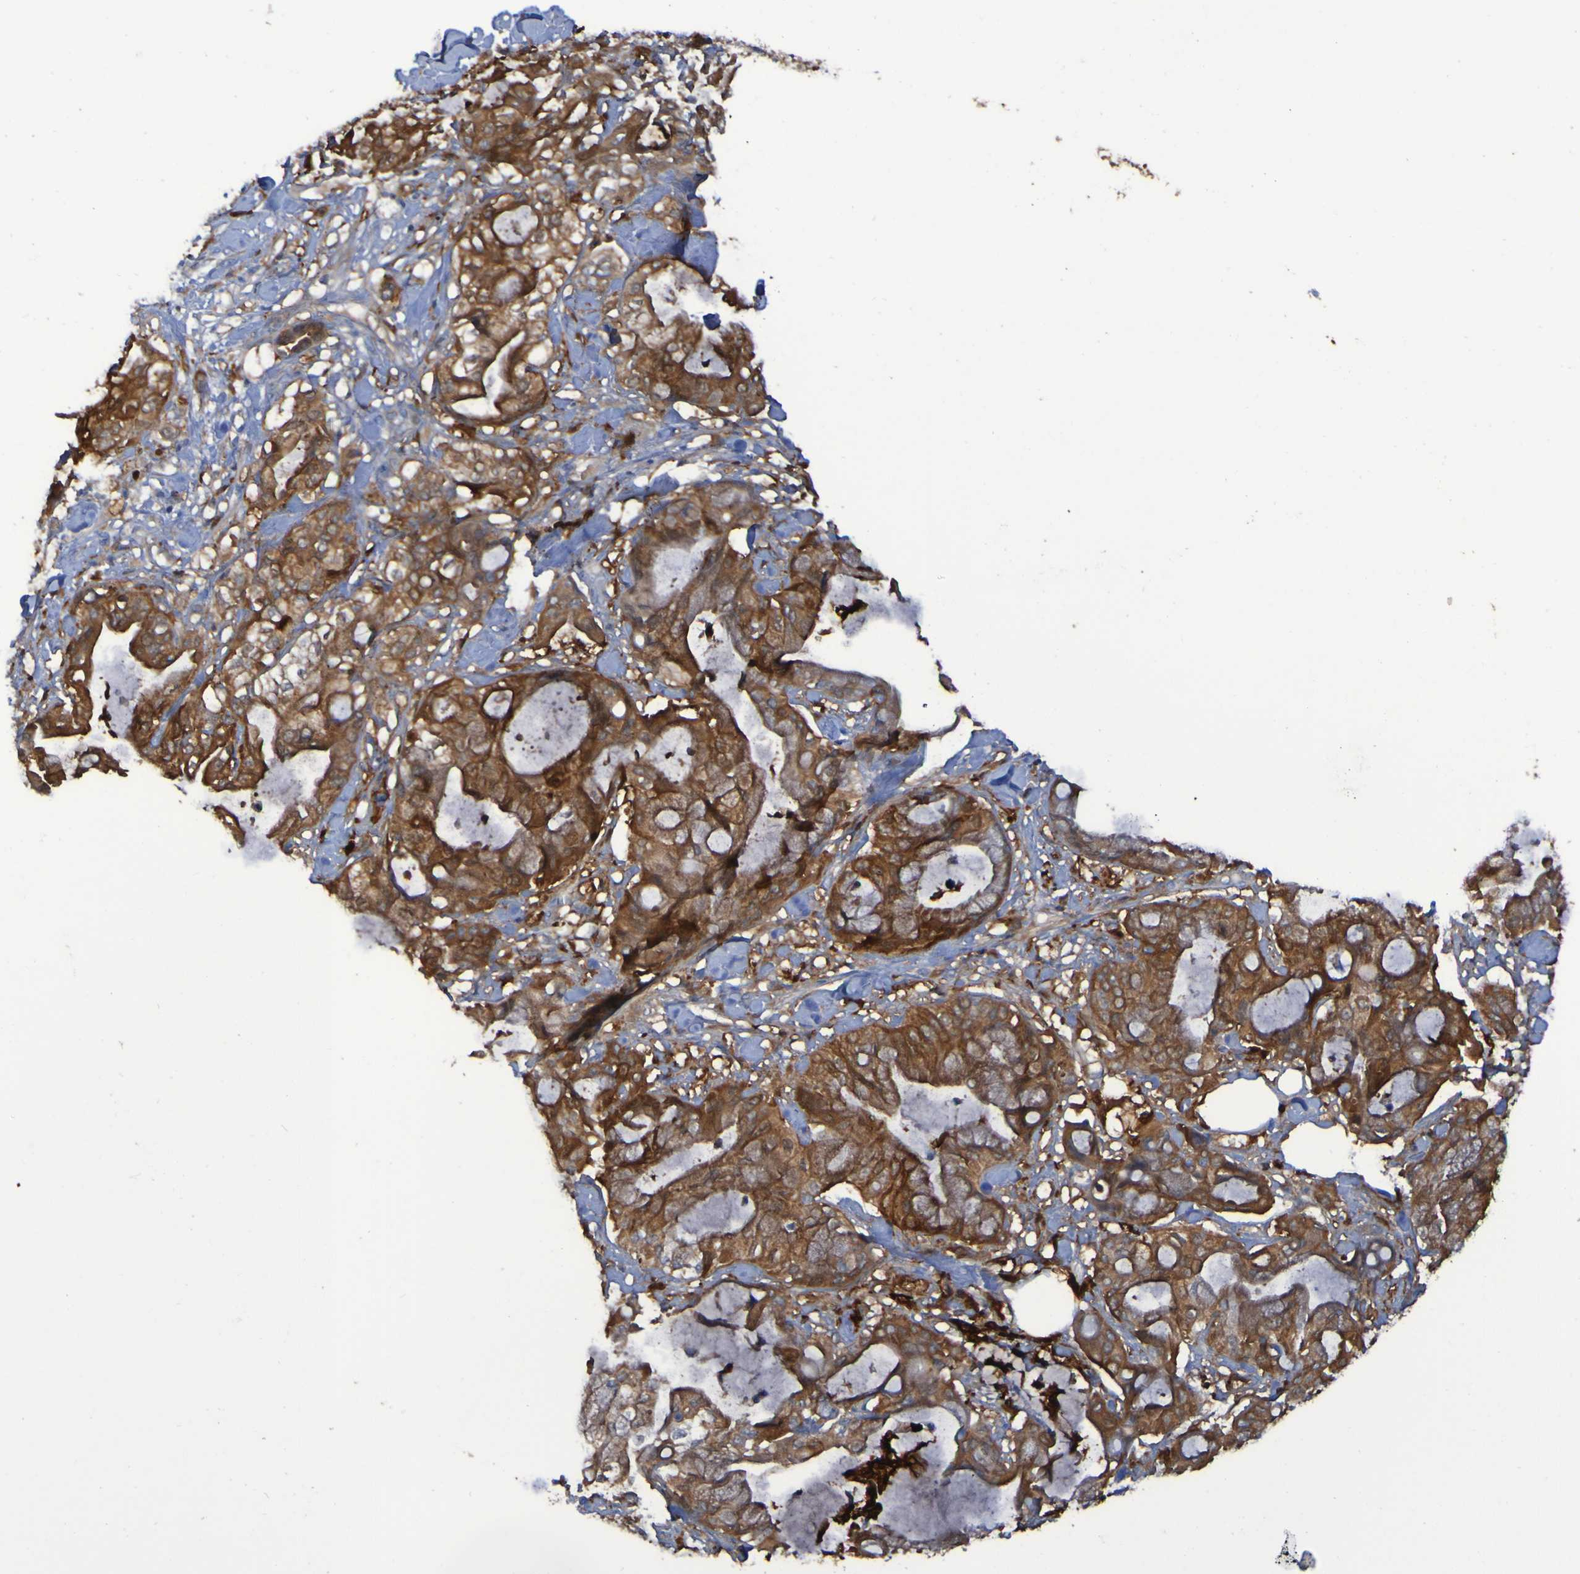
{"staining": {"intensity": "moderate", "quantity": ">75%", "location": "cytoplasmic/membranous"}, "tissue": "pancreatic cancer", "cell_type": "Tumor cells", "image_type": "cancer", "snomed": [{"axis": "morphology", "description": "Adenocarcinoma, NOS"}, {"axis": "morphology", "description": "Adenocarcinoma, metastatic, NOS"}, {"axis": "topography", "description": "Lymph node"}, {"axis": "topography", "description": "Pancreas"}, {"axis": "topography", "description": "Duodenum"}], "caption": "A medium amount of moderate cytoplasmic/membranous positivity is identified in about >75% of tumor cells in pancreatic metastatic adenocarcinoma tissue.", "gene": "MPPE1", "patient": {"sex": "female", "age": 64}}